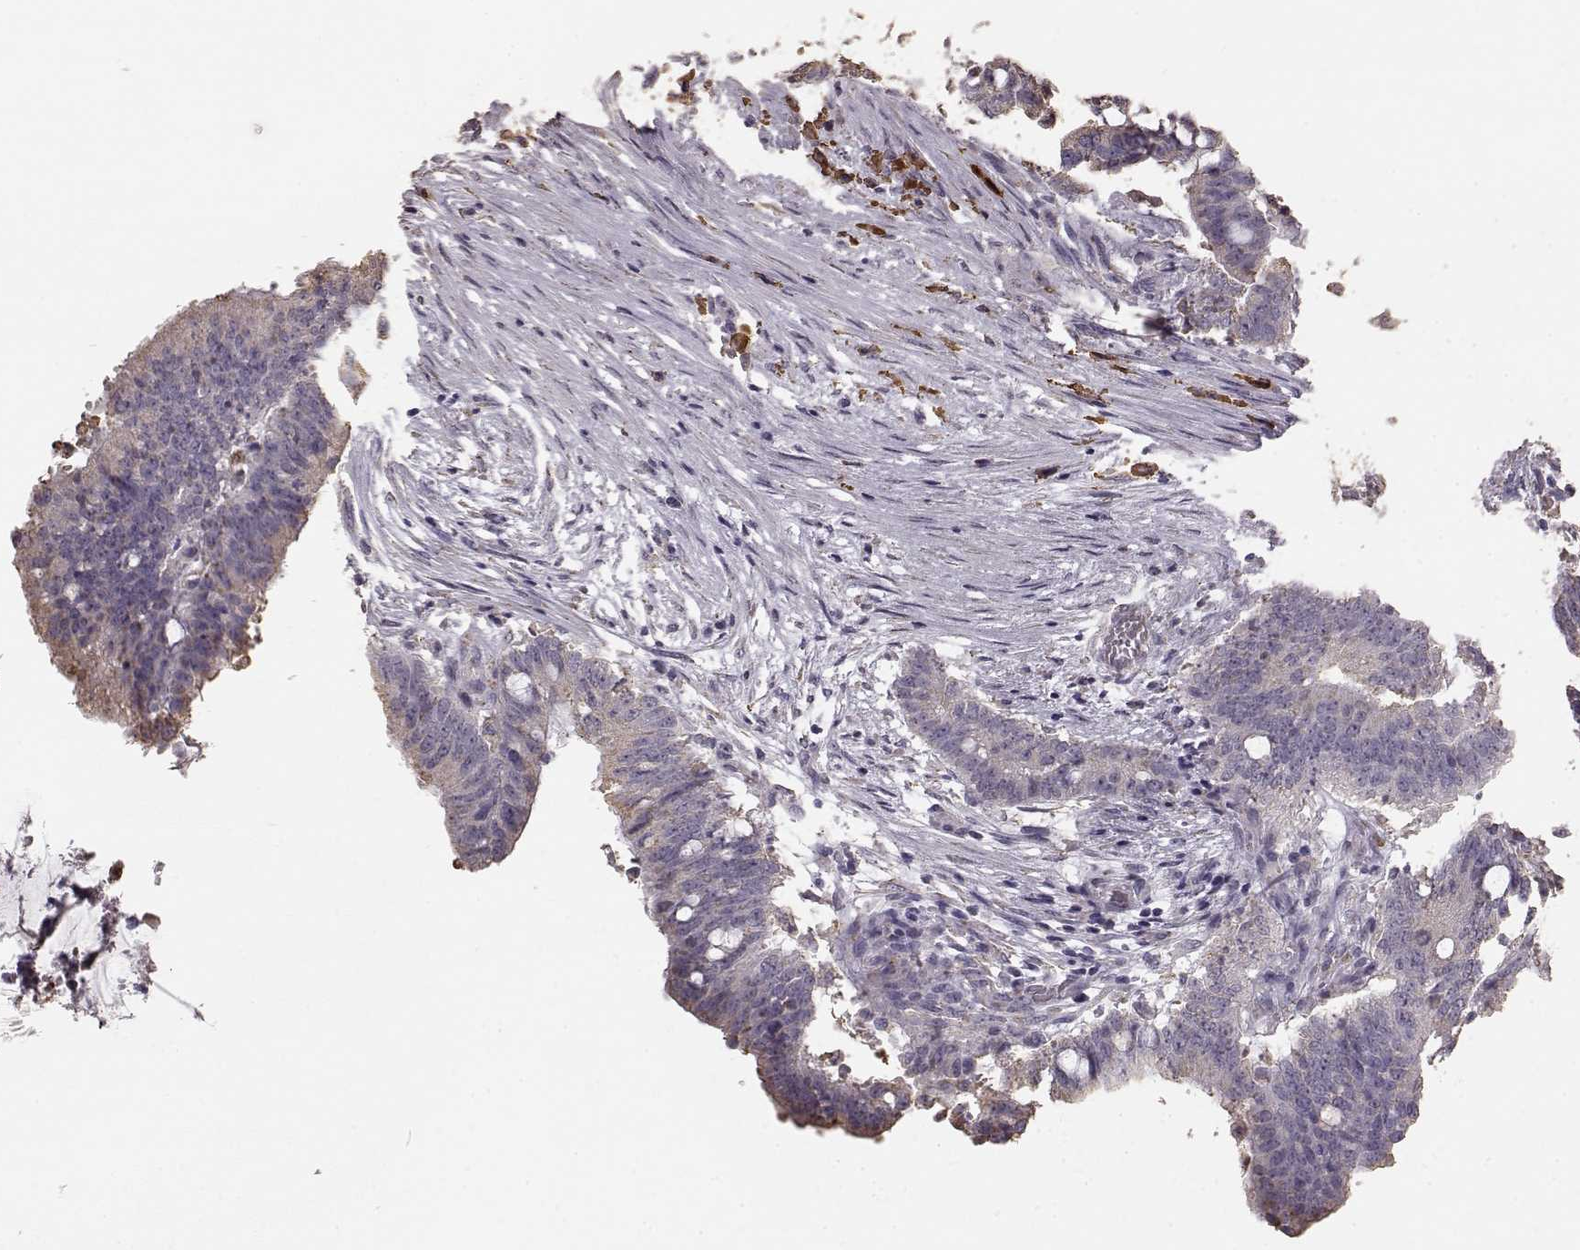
{"staining": {"intensity": "negative", "quantity": "none", "location": "none"}, "tissue": "colorectal cancer", "cell_type": "Tumor cells", "image_type": "cancer", "snomed": [{"axis": "morphology", "description": "Adenocarcinoma, NOS"}, {"axis": "topography", "description": "Colon"}], "caption": "Tumor cells show no significant protein expression in colorectal cancer.", "gene": "GABRG3", "patient": {"sex": "female", "age": 43}}